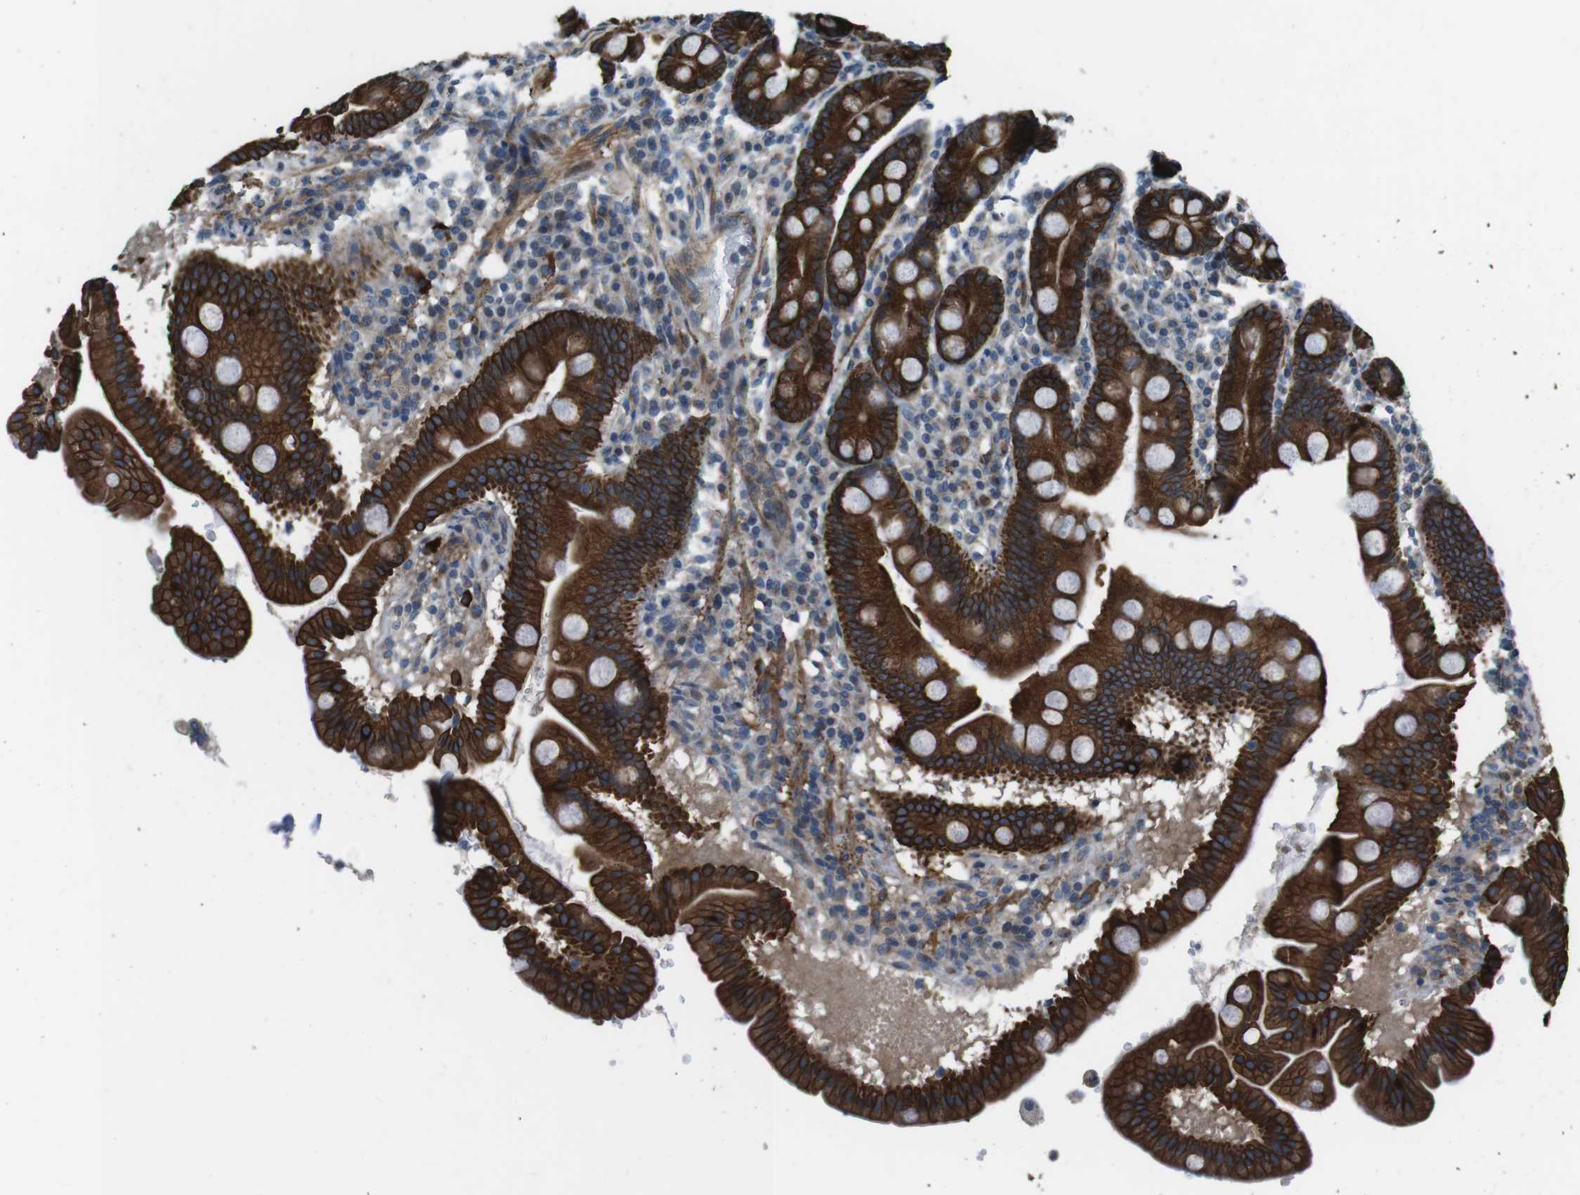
{"staining": {"intensity": "strong", "quantity": ">75%", "location": "cytoplasmic/membranous"}, "tissue": "duodenum", "cell_type": "Glandular cells", "image_type": "normal", "snomed": [{"axis": "morphology", "description": "Normal tissue, NOS"}, {"axis": "topography", "description": "Duodenum"}], "caption": "Protein analysis of normal duodenum exhibits strong cytoplasmic/membranous positivity in approximately >75% of glandular cells. Using DAB (3,3'-diaminobenzidine) (brown) and hematoxylin (blue) stains, captured at high magnification using brightfield microscopy.", "gene": "FAM174B", "patient": {"sex": "male", "age": 50}}